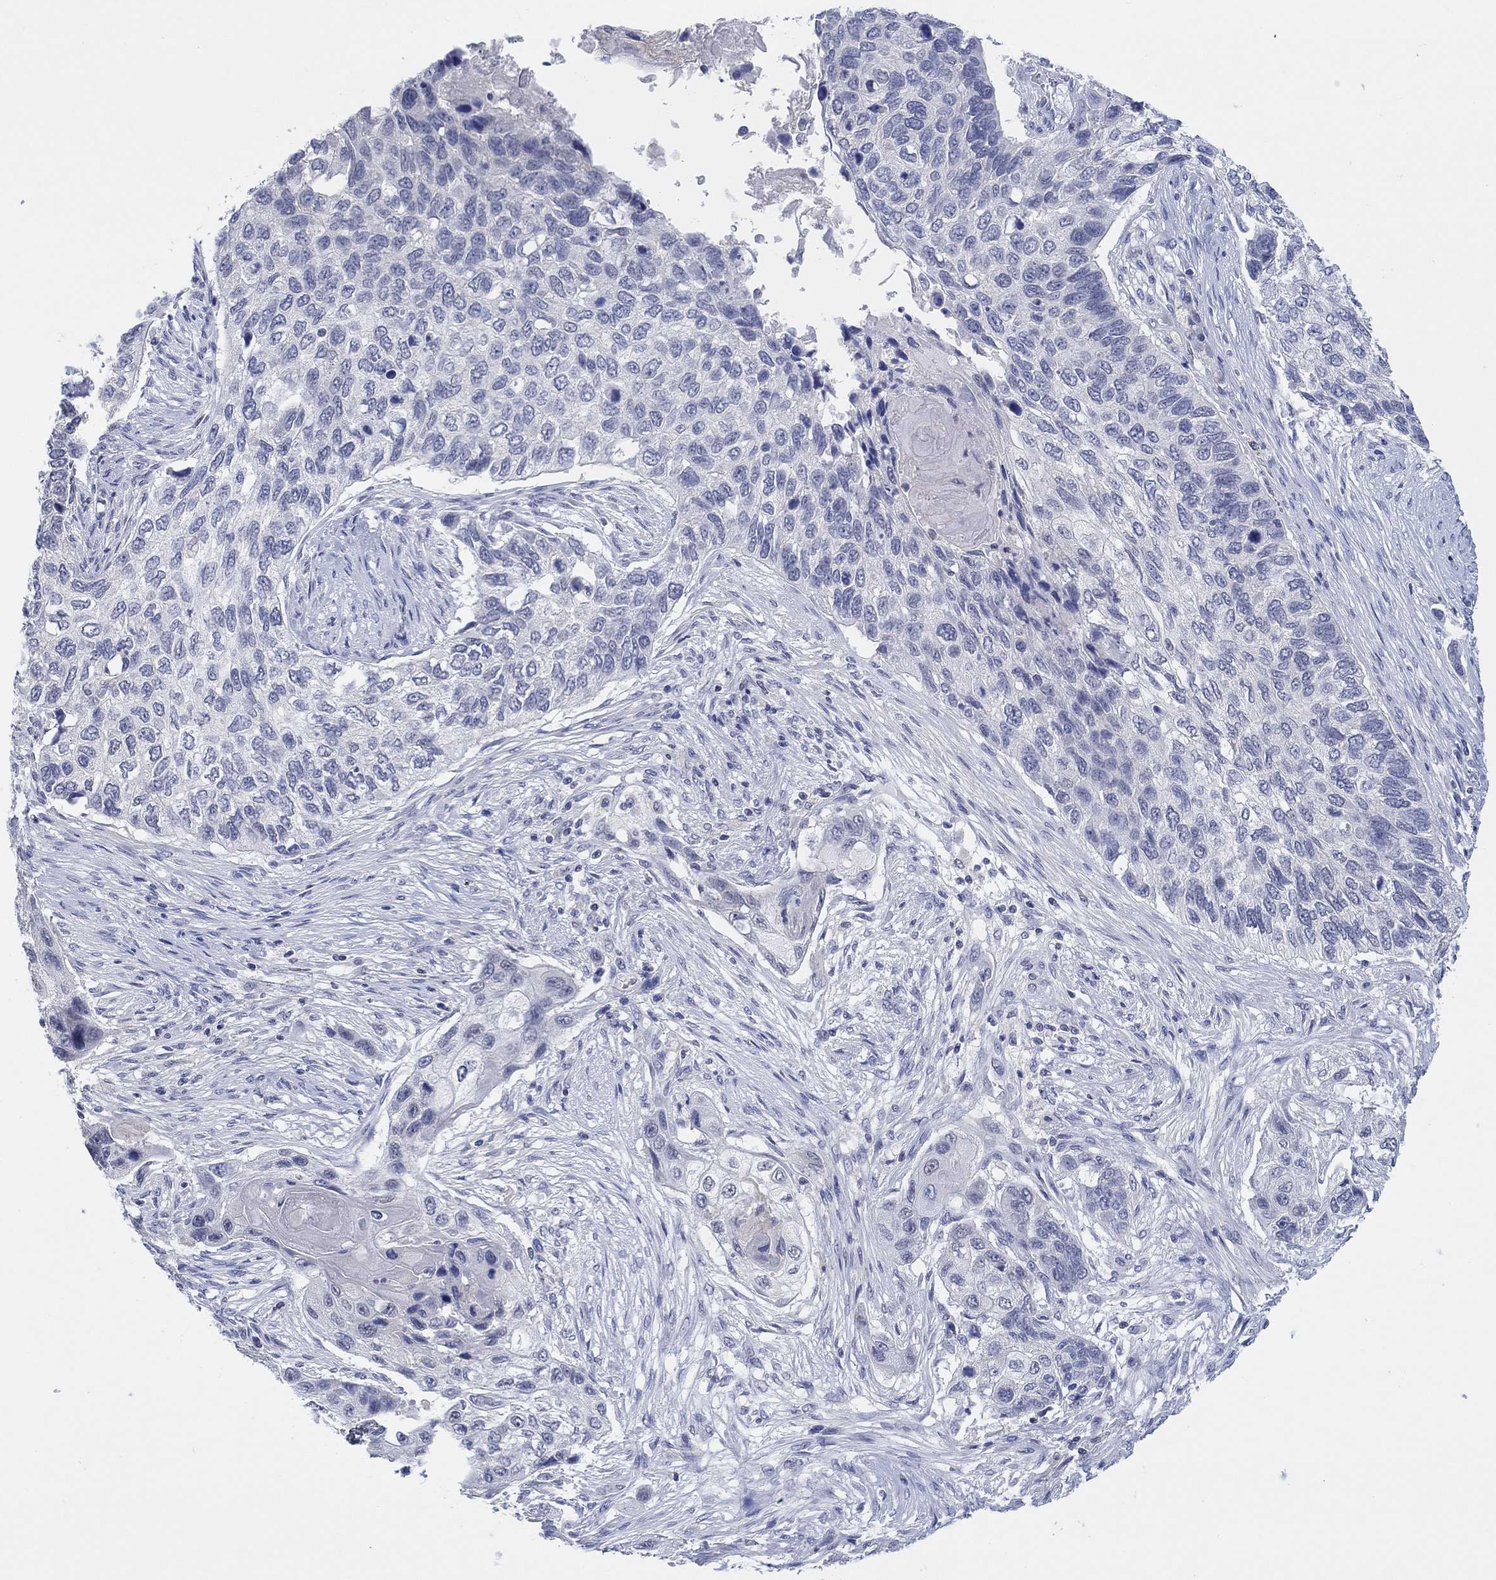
{"staining": {"intensity": "negative", "quantity": "none", "location": "none"}, "tissue": "lung cancer", "cell_type": "Tumor cells", "image_type": "cancer", "snomed": [{"axis": "morphology", "description": "Normal tissue, NOS"}, {"axis": "morphology", "description": "Squamous cell carcinoma, NOS"}, {"axis": "topography", "description": "Bronchus"}, {"axis": "topography", "description": "Lung"}], "caption": "IHC histopathology image of human lung squamous cell carcinoma stained for a protein (brown), which reveals no expression in tumor cells. Nuclei are stained in blue.", "gene": "FER1L6", "patient": {"sex": "male", "age": 69}}